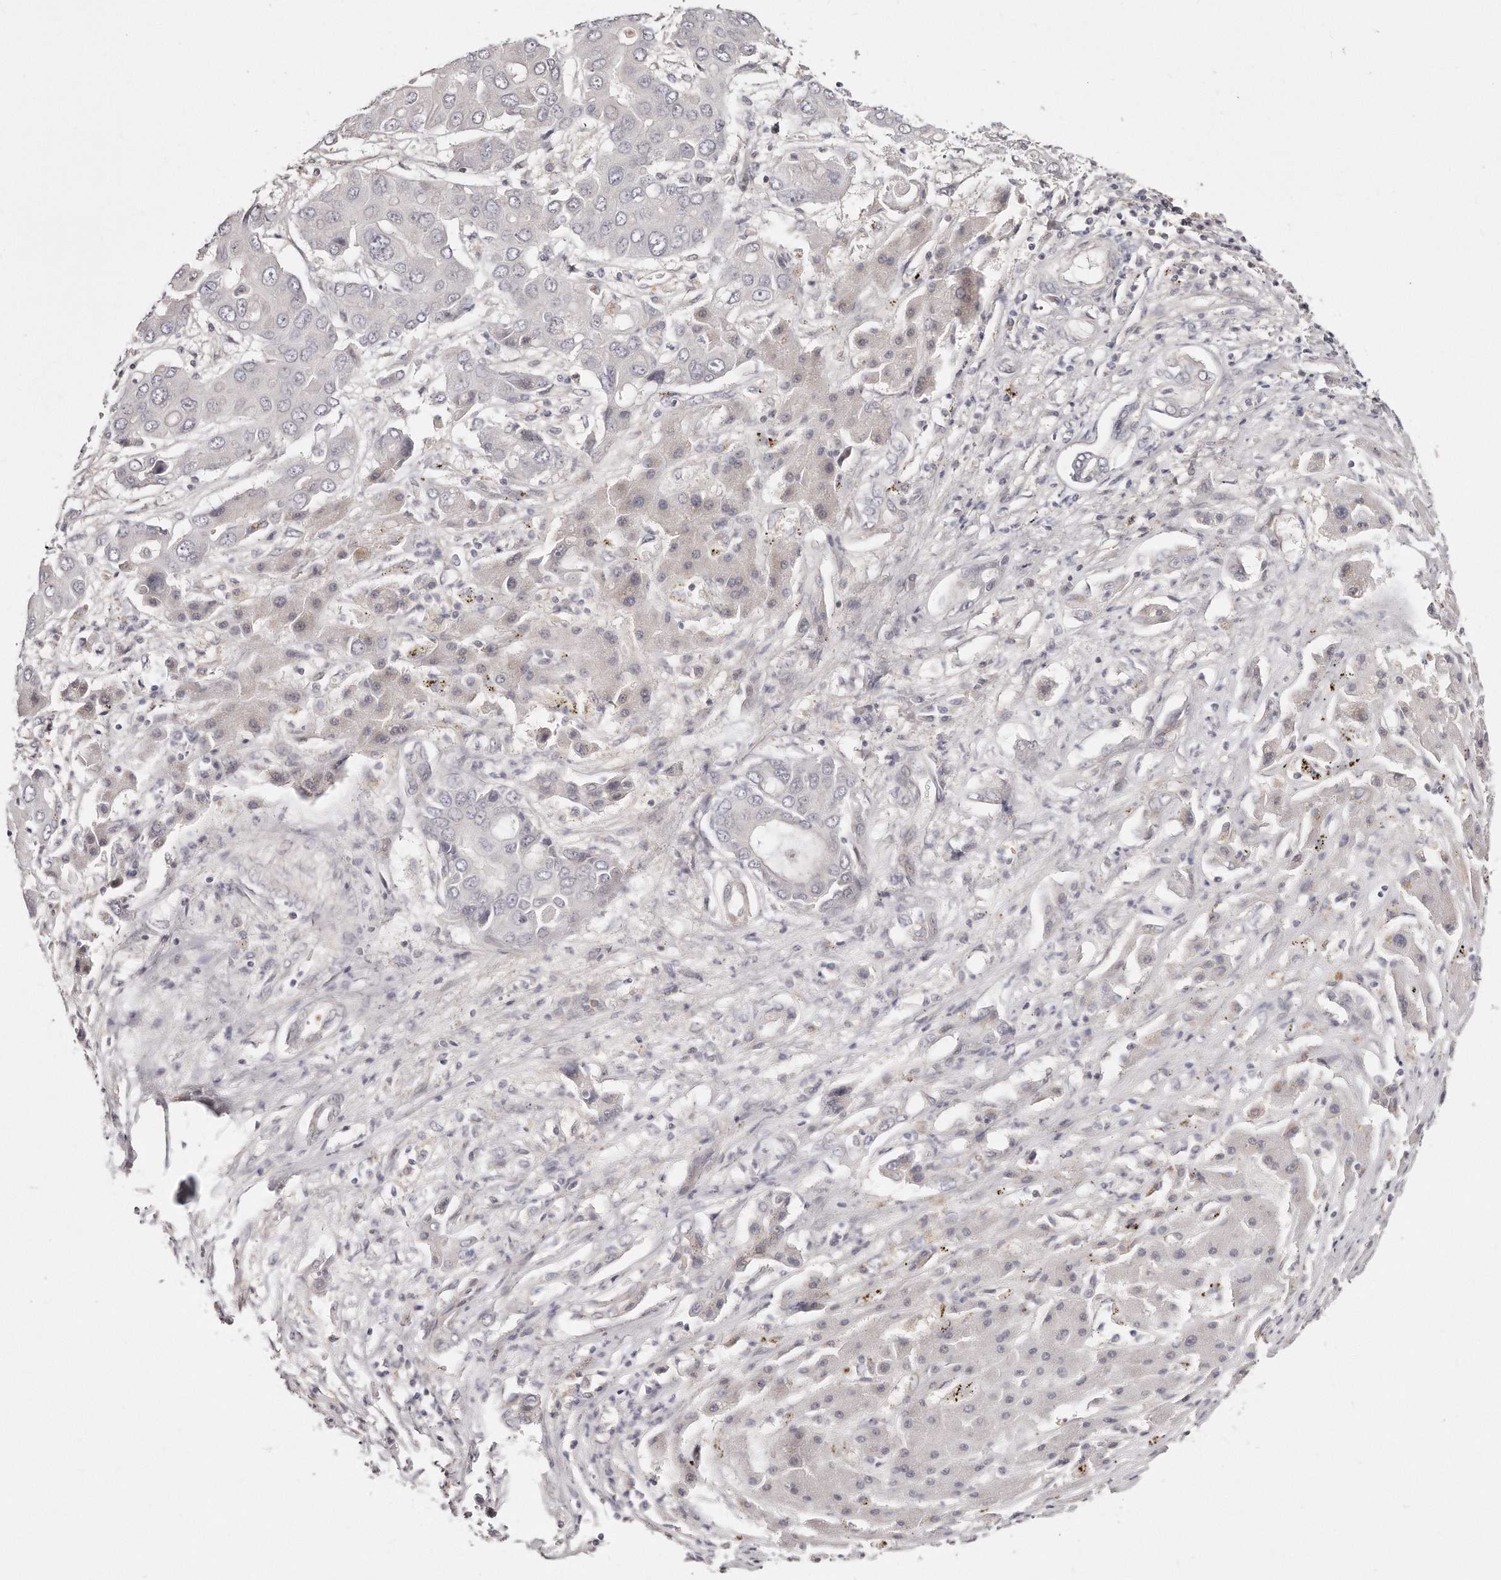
{"staining": {"intensity": "negative", "quantity": "none", "location": "none"}, "tissue": "liver cancer", "cell_type": "Tumor cells", "image_type": "cancer", "snomed": [{"axis": "morphology", "description": "Cholangiocarcinoma"}, {"axis": "topography", "description": "Liver"}], "caption": "IHC image of human liver cancer stained for a protein (brown), which reveals no expression in tumor cells. (DAB immunohistochemistry with hematoxylin counter stain).", "gene": "CASZ1", "patient": {"sex": "male", "age": 67}}